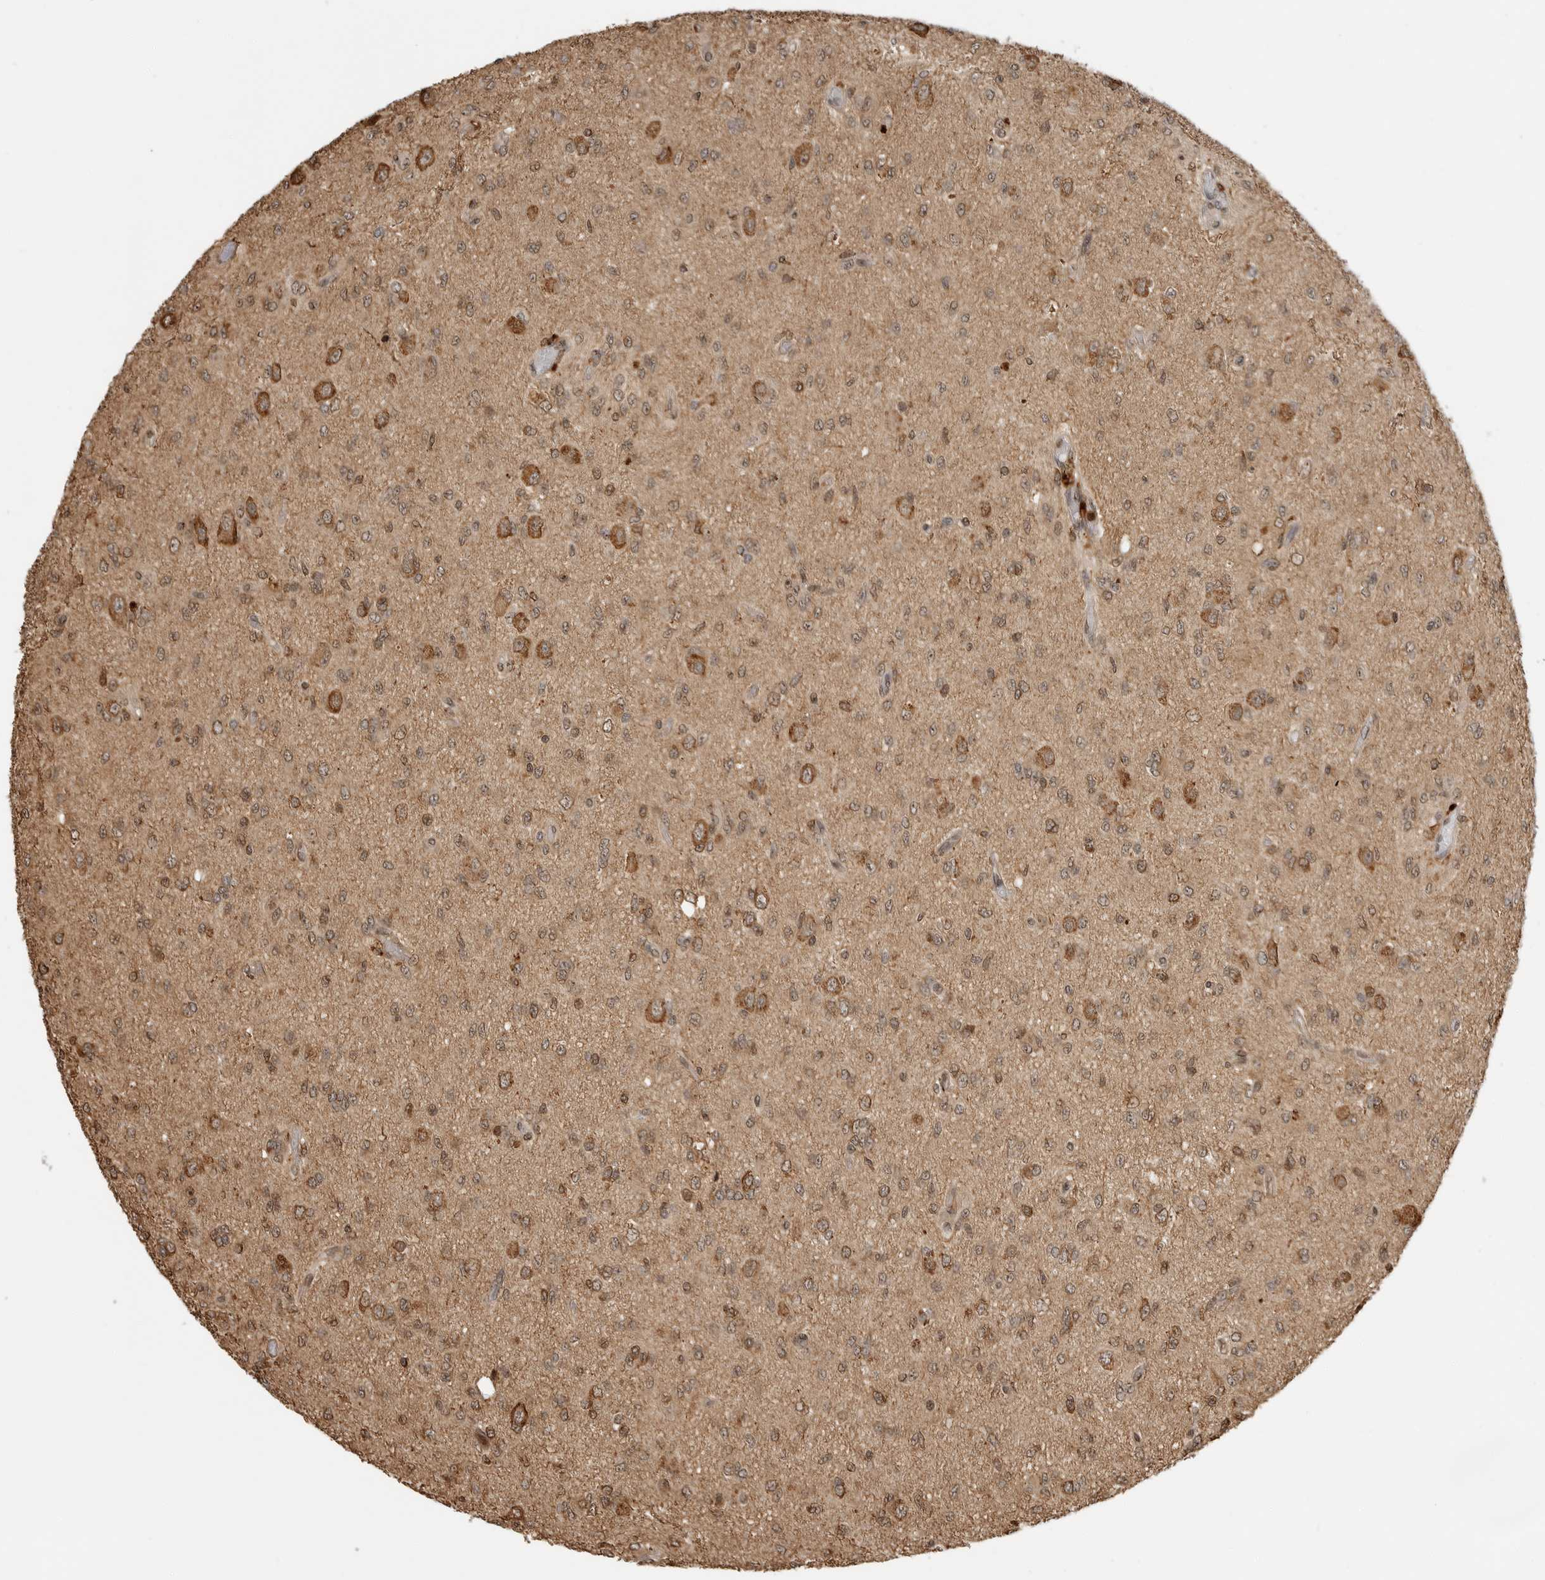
{"staining": {"intensity": "weak", "quantity": "25%-75%", "location": "cytoplasmic/membranous,nuclear"}, "tissue": "glioma", "cell_type": "Tumor cells", "image_type": "cancer", "snomed": [{"axis": "morphology", "description": "Glioma, malignant, High grade"}, {"axis": "topography", "description": "Brain"}], "caption": "Malignant glioma (high-grade) stained with IHC reveals weak cytoplasmic/membranous and nuclear positivity in approximately 25%-75% of tumor cells.", "gene": "BMP2K", "patient": {"sex": "female", "age": 59}}